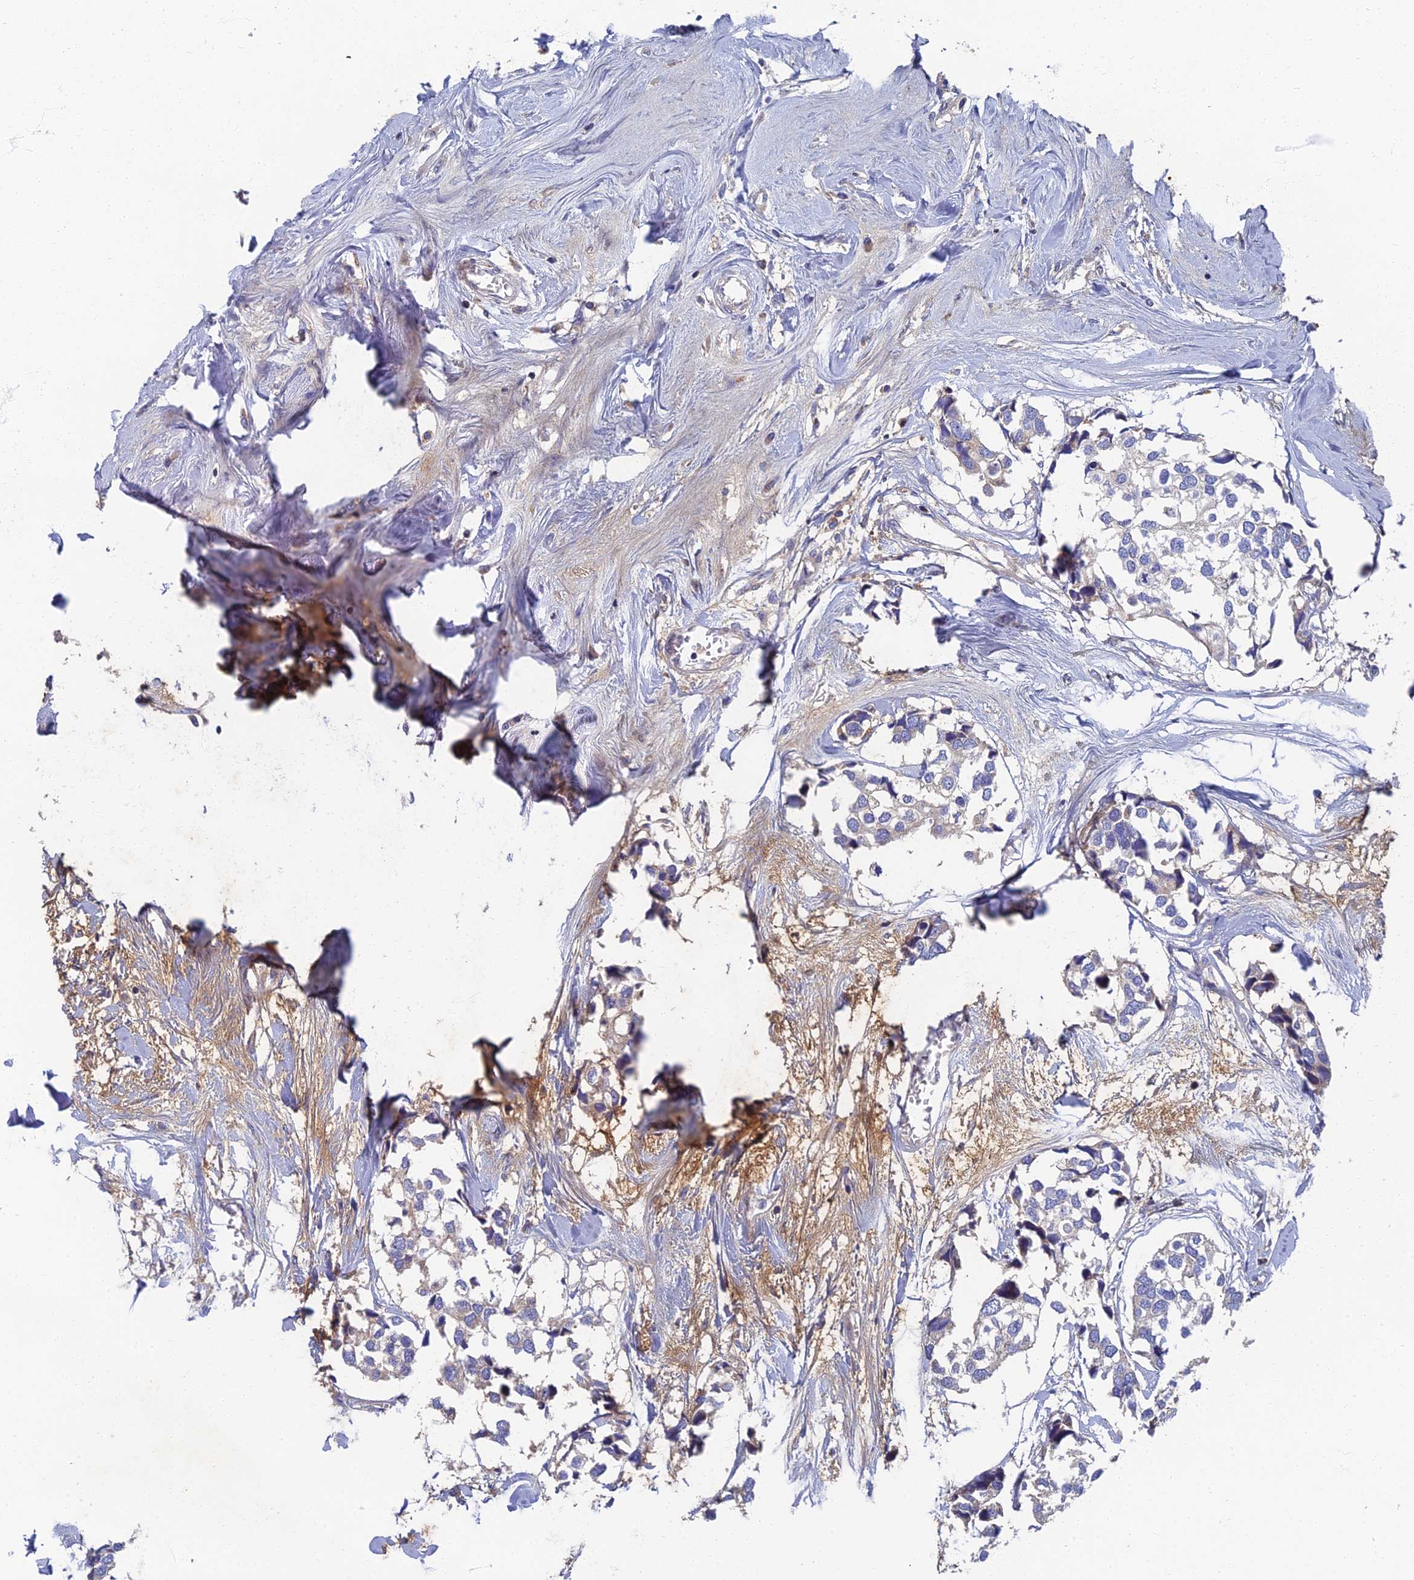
{"staining": {"intensity": "negative", "quantity": "none", "location": "none"}, "tissue": "breast cancer", "cell_type": "Tumor cells", "image_type": "cancer", "snomed": [{"axis": "morphology", "description": "Duct carcinoma"}, {"axis": "topography", "description": "Breast"}], "caption": "Immunohistochemical staining of human breast cancer displays no significant expression in tumor cells. (DAB (3,3'-diaminobenzidine) immunohistochemistry (IHC) with hematoxylin counter stain).", "gene": "RNASEK", "patient": {"sex": "female", "age": 83}}